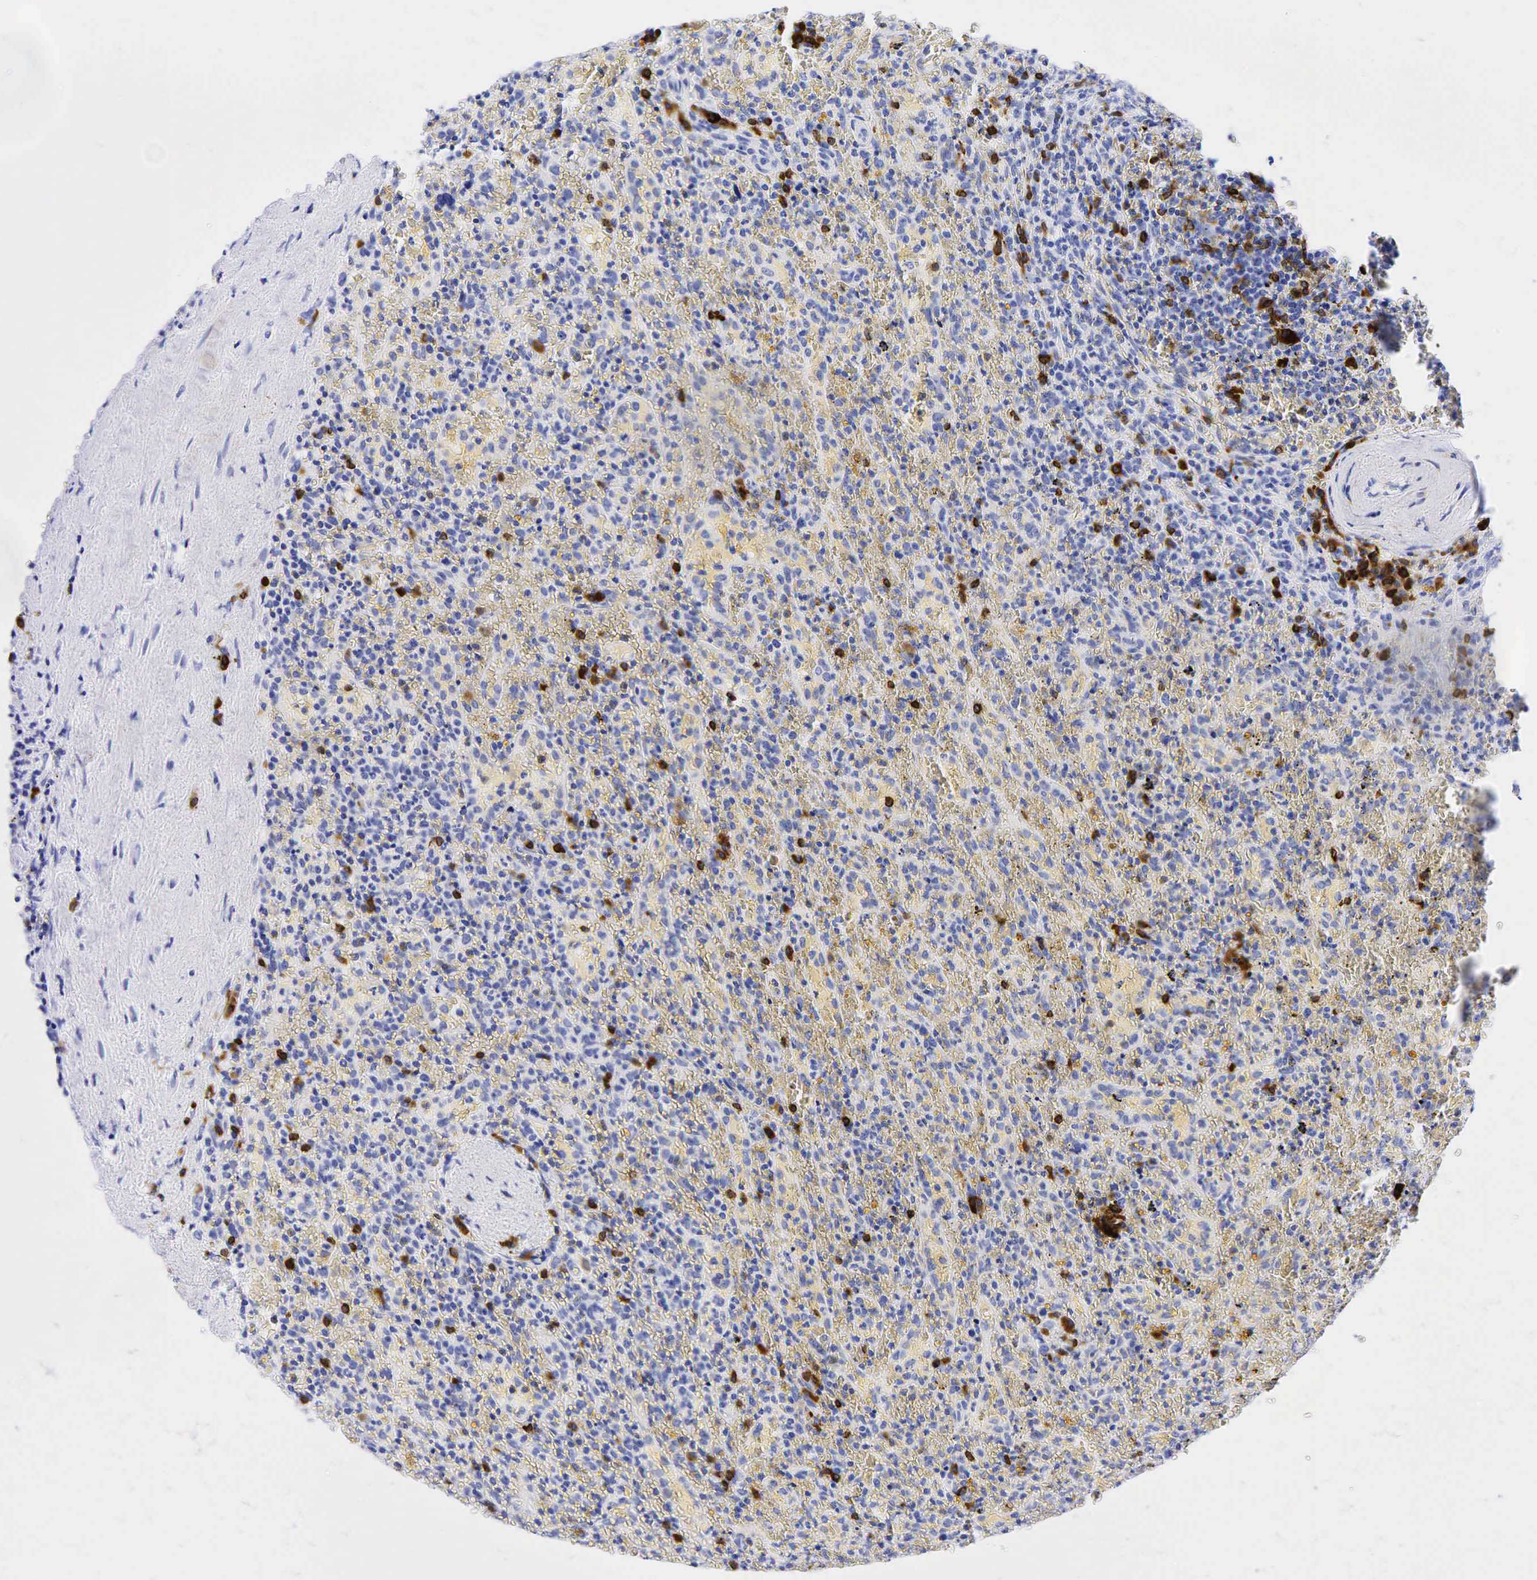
{"staining": {"intensity": "negative", "quantity": "none", "location": "none"}, "tissue": "lymphoma", "cell_type": "Tumor cells", "image_type": "cancer", "snomed": [{"axis": "morphology", "description": "Malignant lymphoma, non-Hodgkin's type, High grade"}, {"axis": "topography", "description": "Spleen"}, {"axis": "topography", "description": "Lymph node"}], "caption": "A high-resolution photomicrograph shows immunohistochemistry (IHC) staining of high-grade malignant lymphoma, non-Hodgkin's type, which exhibits no significant expression in tumor cells.", "gene": "CD79A", "patient": {"sex": "female", "age": 70}}